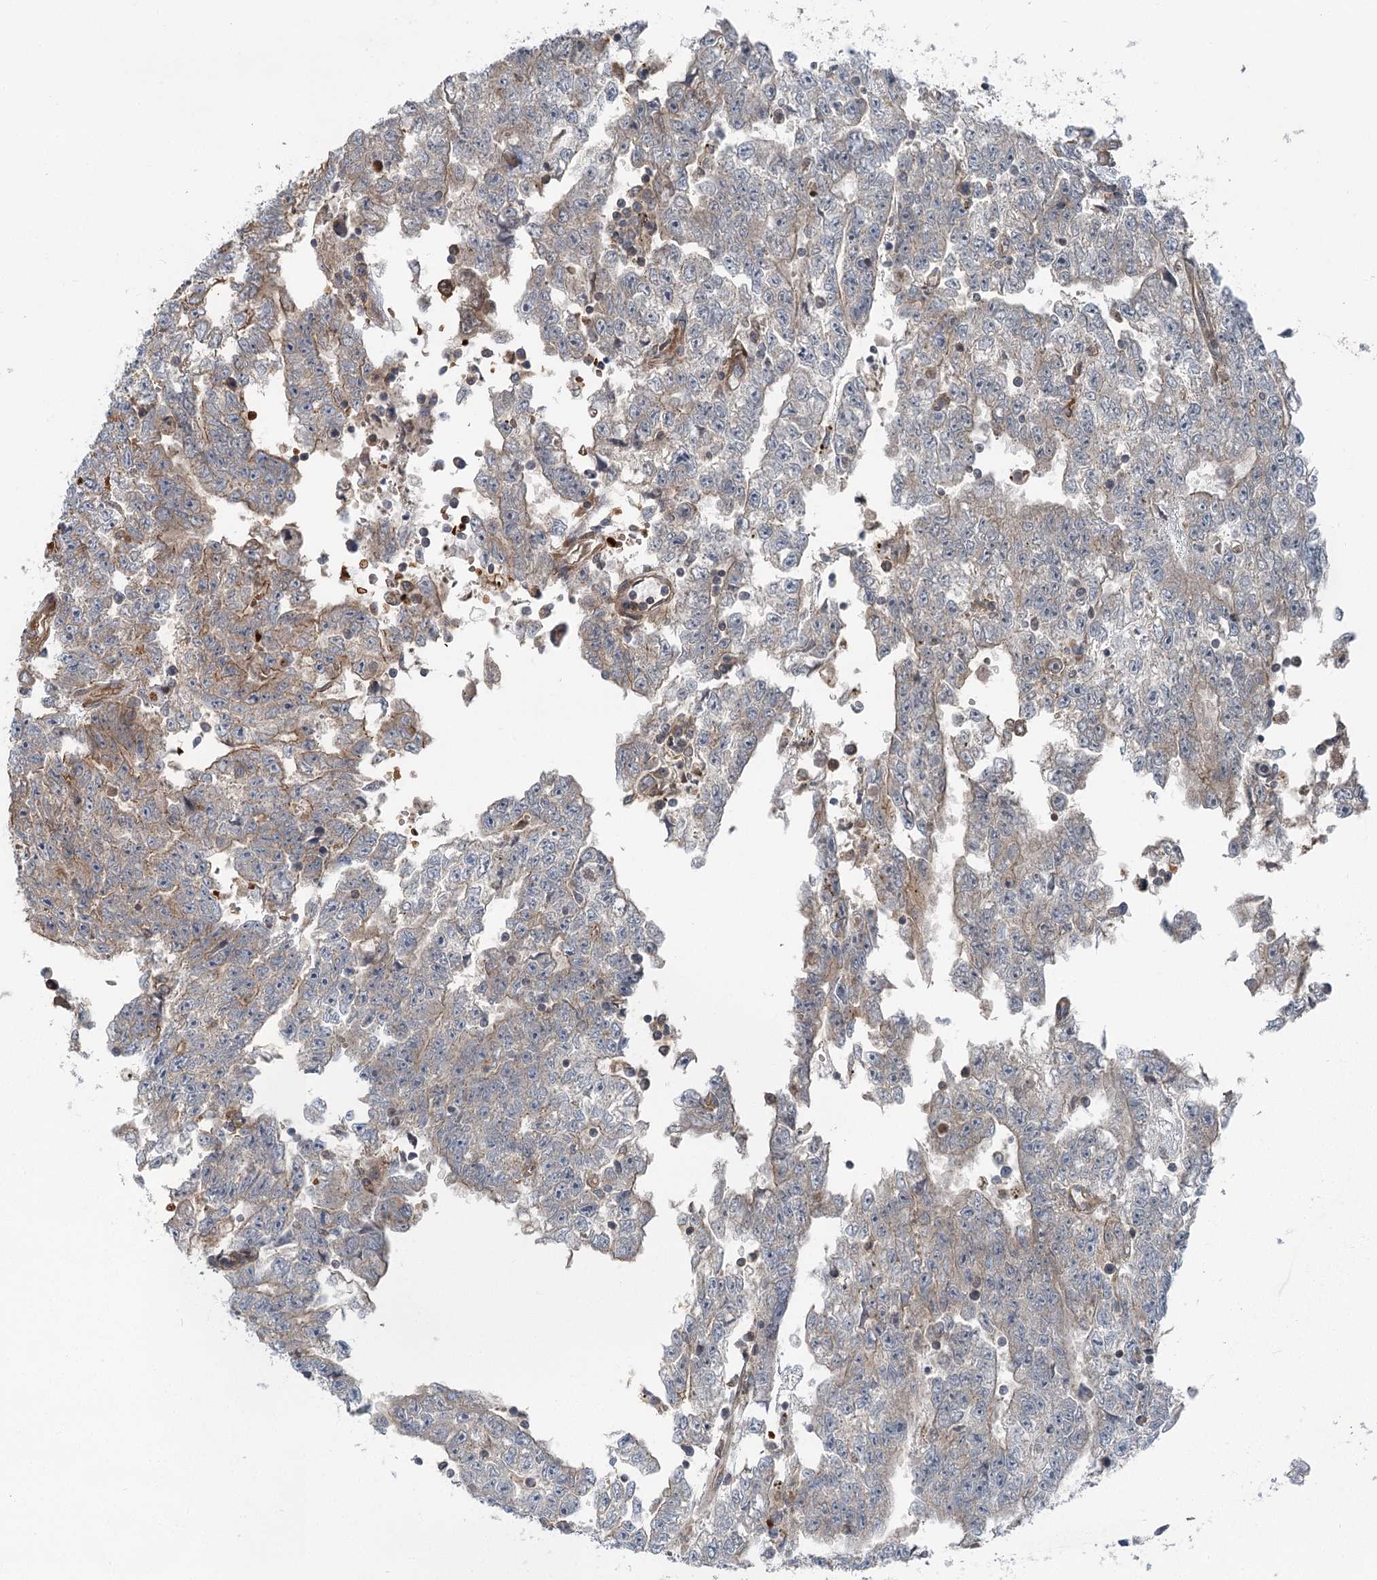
{"staining": {"intensity": "moderate", "quantity": "<25%", "location": "cytoplasmic/membranous"}, "tissue": "testis cancer", "cell_type": "Tumor cells", "image_type": "cancer", "snomed": [{"axis": "morphology", "description": "Carcinoma, Embryonal, NOS"}, {"axis": "topography", "description": "Testis"}], "caption": "Tumor cells show moderate cytoplasmic/membranous positivity in about <25% of cells in testis cancer.", "gene": "IQSEC1", "patient": {"sex": "male", "age": 25}}